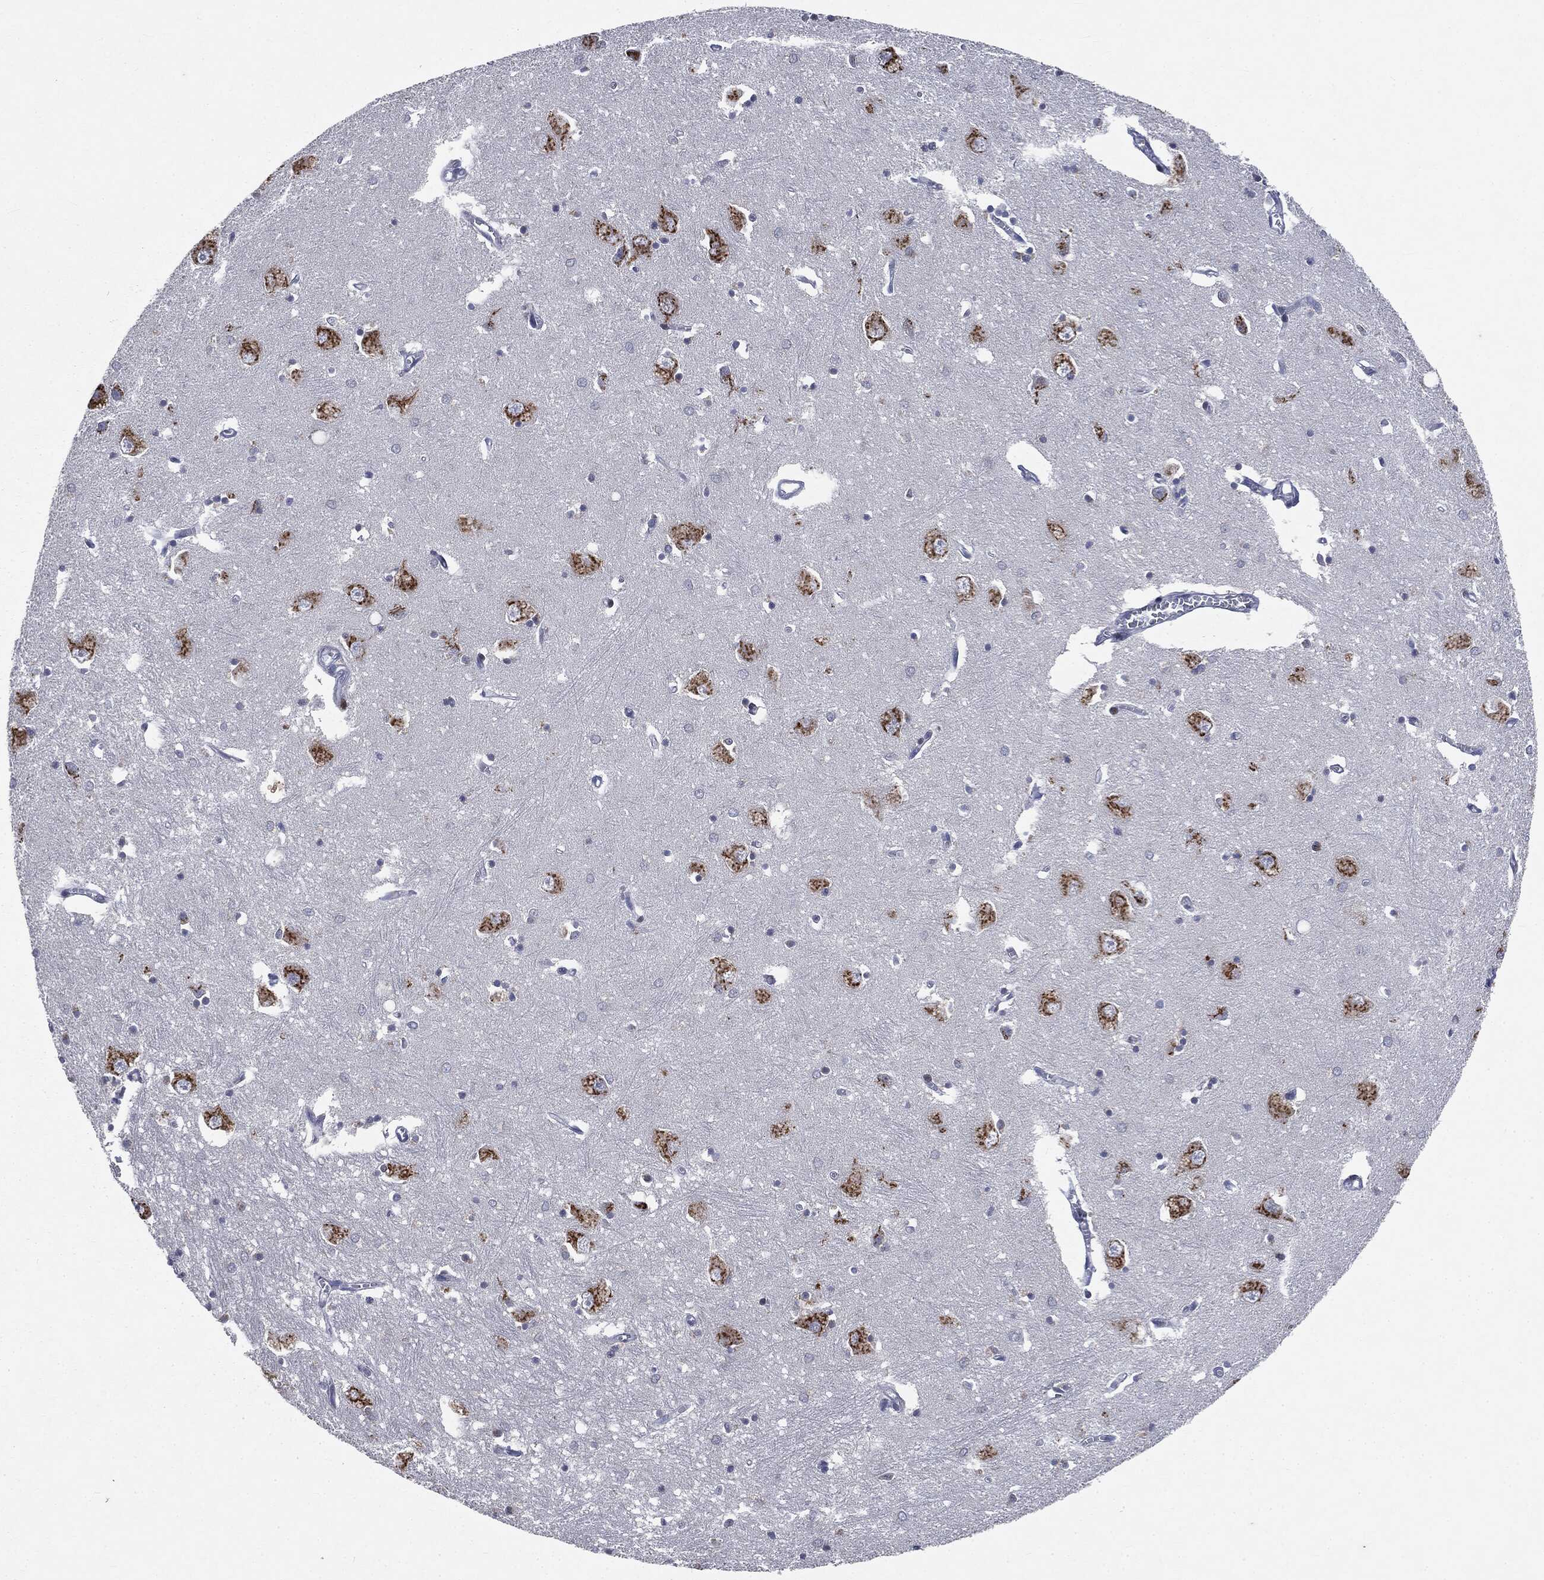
{"staining": {"intensity": "negative", "quantity": "none", "location": "none"}, "tissue": "caudate", "cell_type": "Glial cells", "image_type": "normal", "snomed": [{"axis": "morphology", "description": "Normal tissue, NOS"}, {"axis": "topography", "description": "Lateral ventricle wall"}], "caption": "Immunohistochemistry of normal human caudate displays no staining in glial cells. Brightfield microscopy of immunohistochemistry stained with DAB (3,3'-diaminobenzidine) (brown) and hematoxylin (blue), captured at high magnification.", "gene": "CASD1", "patient": {"sex": "male", "age": 54}}